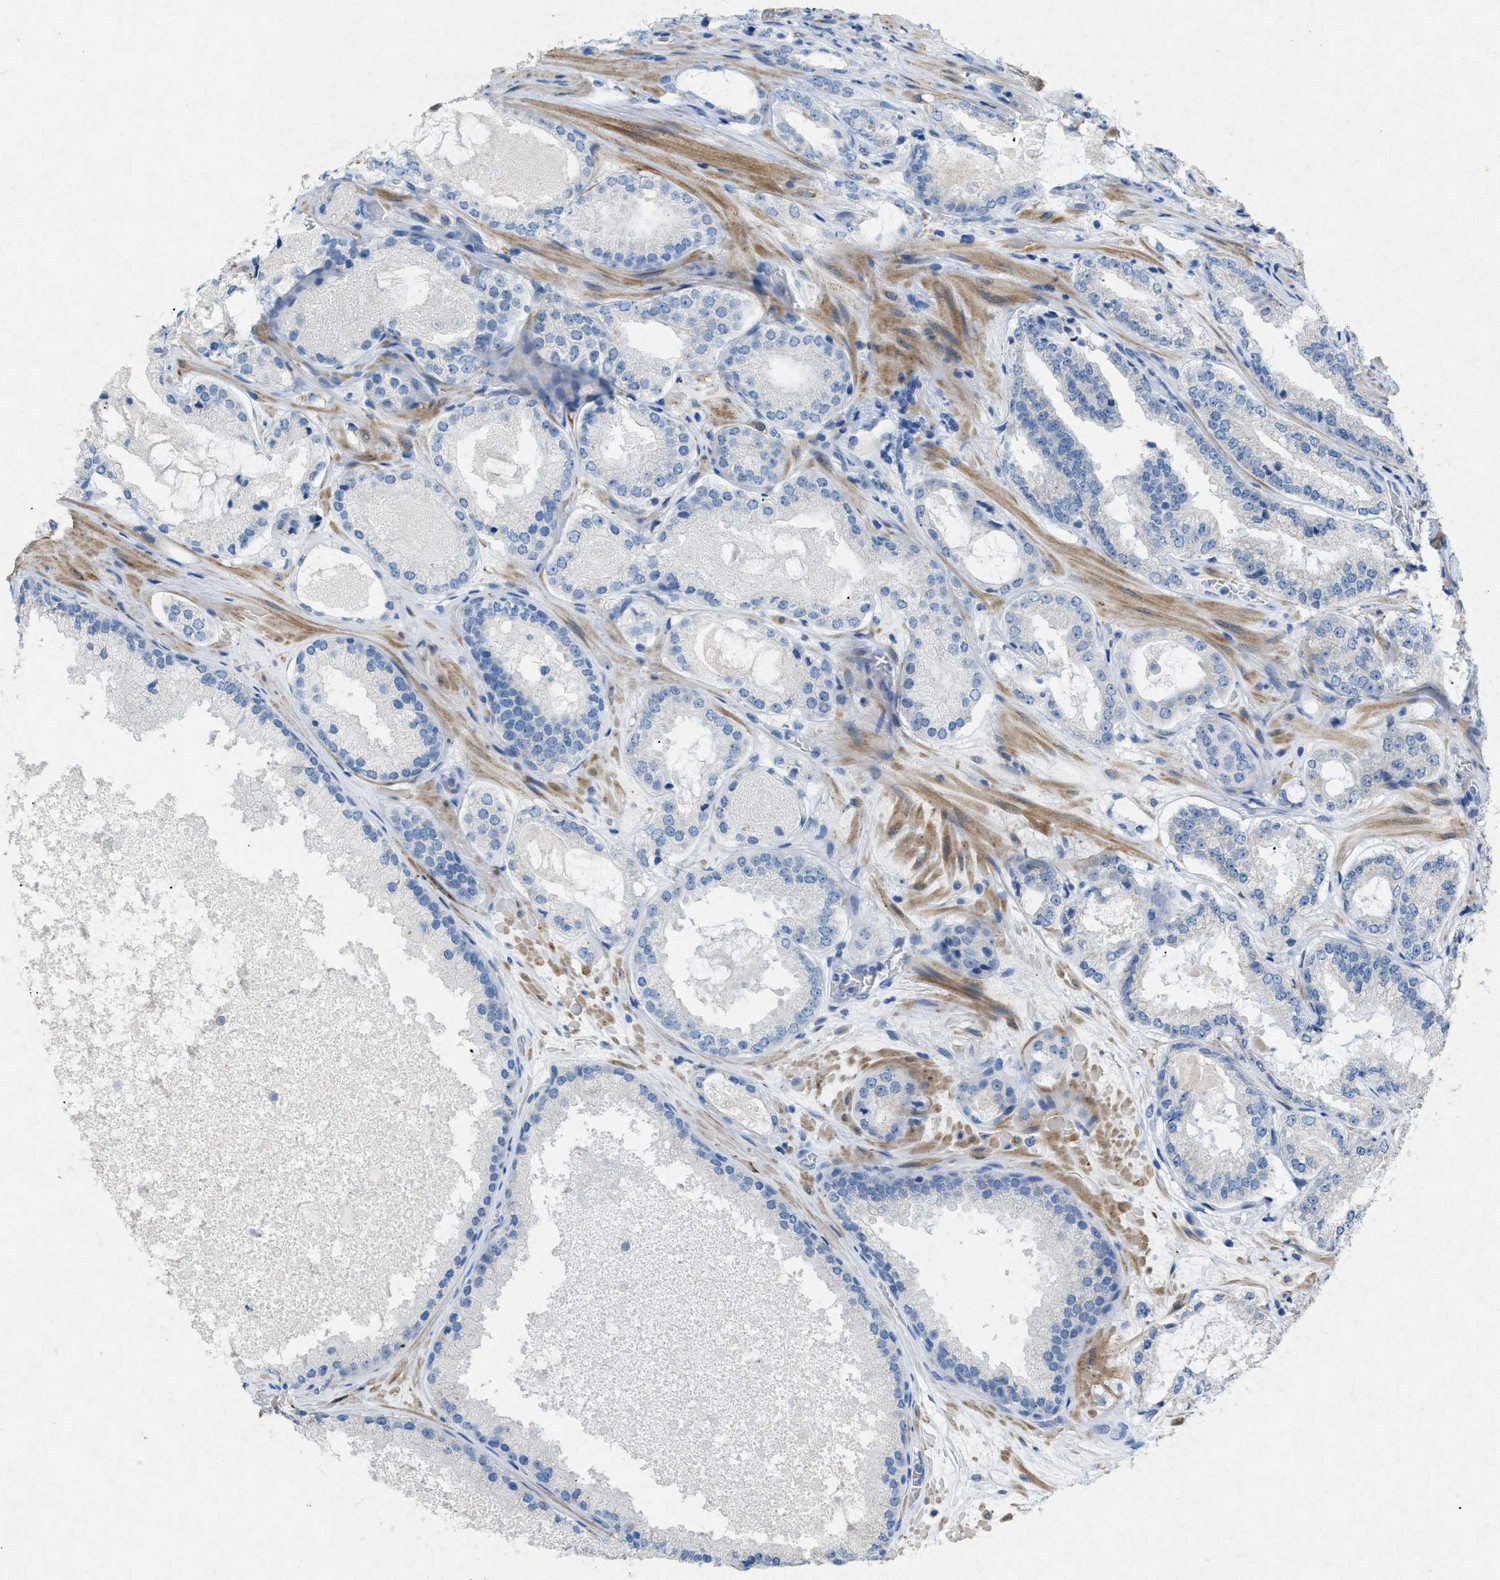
{"staining": {"intensity": "negative", "quantity": "none", "location": "none"}, "tissue": "prostate cancer", "cell_type": "Tumor cells", "image_type": "cancer", "snomed": [{"axis": "morphology", "description": "Adenocarcinoma, High grade"}, {"axis": "topography", "description": "Prostate"}], "caption": "The IHC histopathology image has no significant staining in tumor cells of prostate high-grade adenocarcinoma tissue.", "gene": "TASOR", "patient": {"sex": "male", "age": 65}}